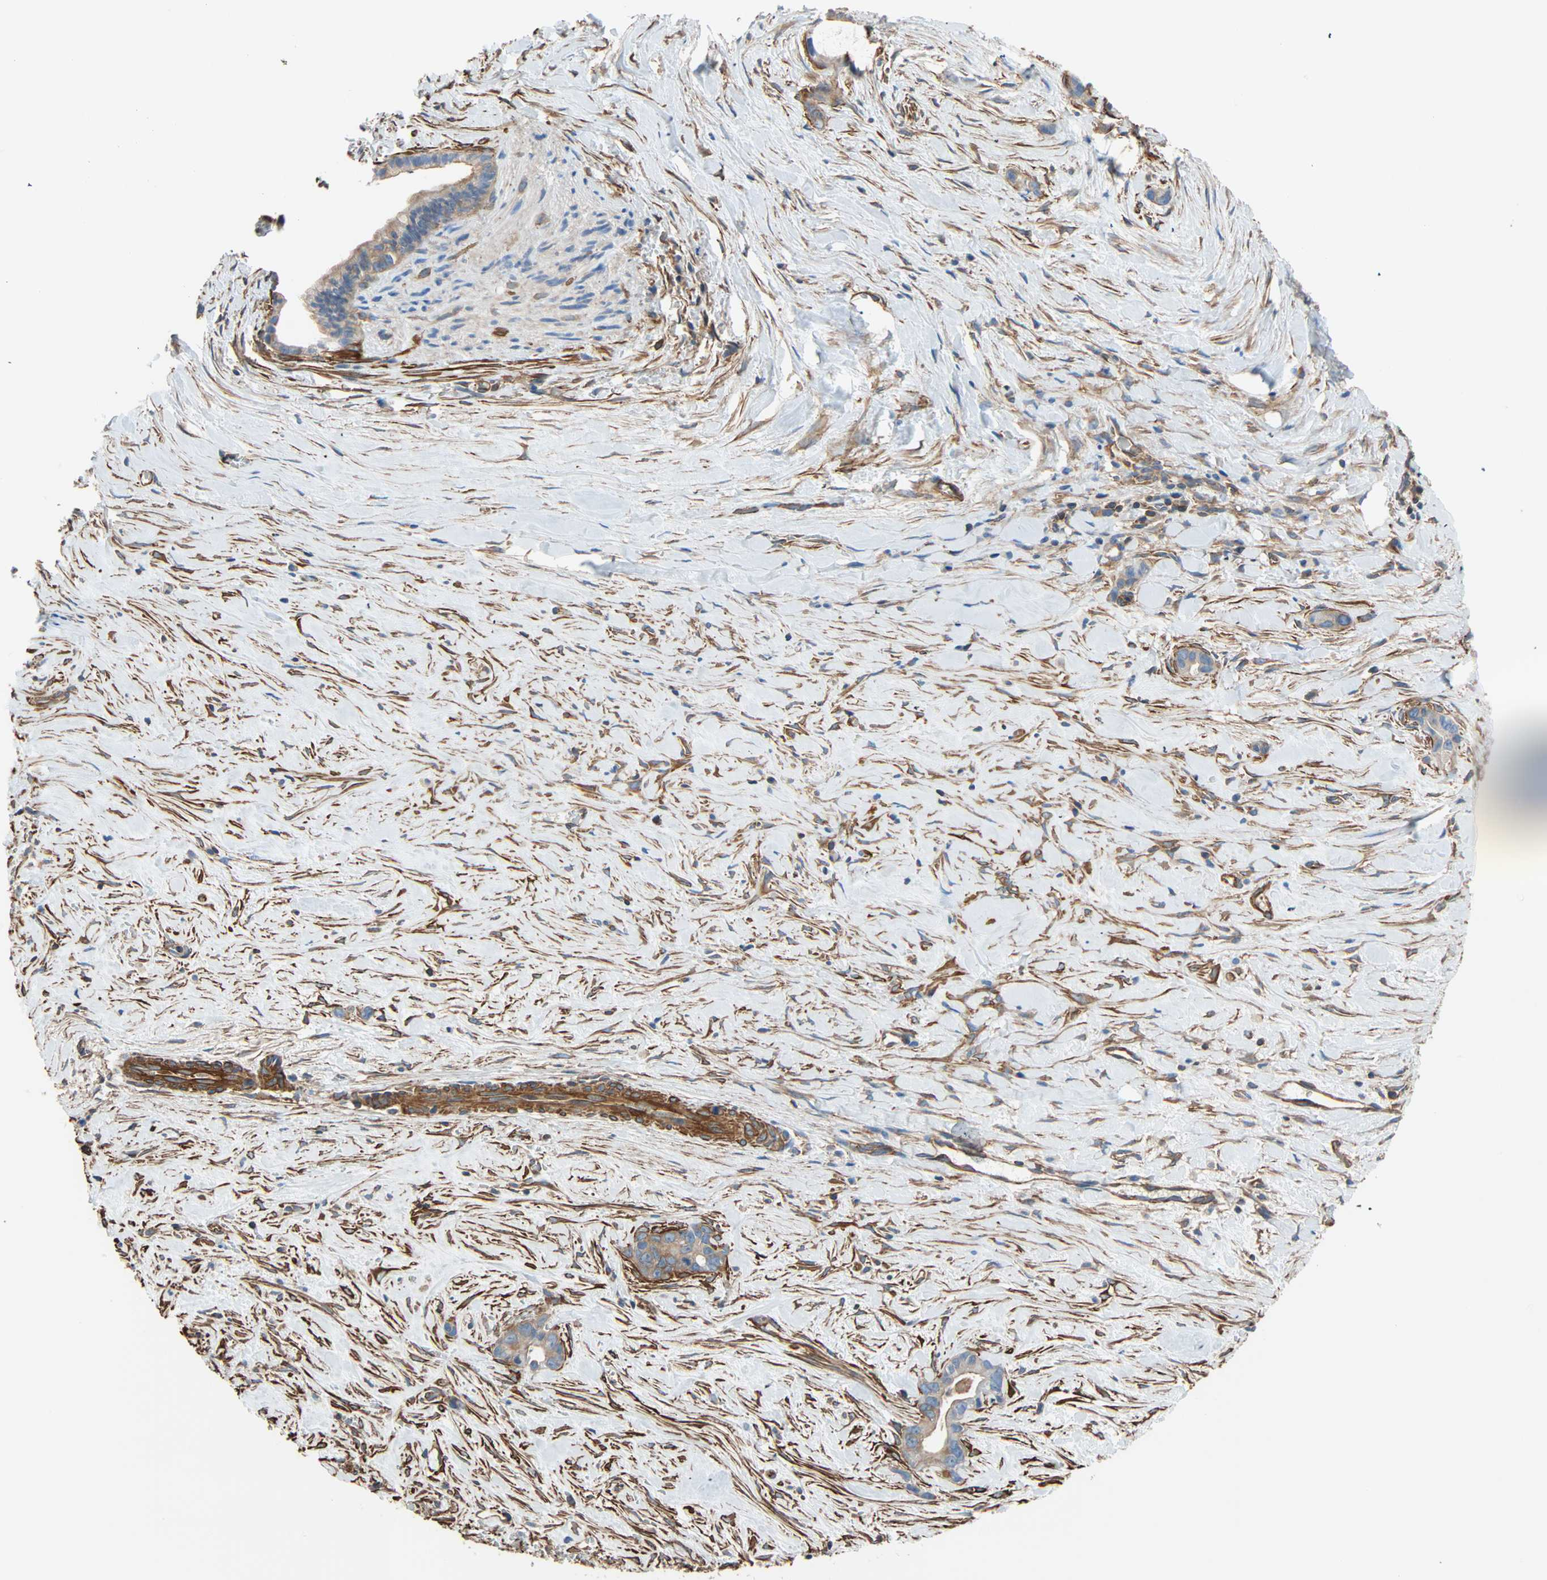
{"staining": {"intensity": "weak", "quantity": "25%-75%", "location": "cytoplasmic/membranous"}, "tissue": "liver cancer", "cell_type": "Tumor cells", "image_type": "cancer", "snomed": [{"axis": "morphology", "description": "Cholangiocarcinoma"}, {"axis": "topography", "description": "Liver"}], "caption": "Protein expression analysis of liver cholangiocarcinoma demonstrates weak cytoplasmic/membranous positivity in about 25%-75% of tumor cells.", "gene": "GALNT10", "patient": {"sex": "female", "age": 55}}